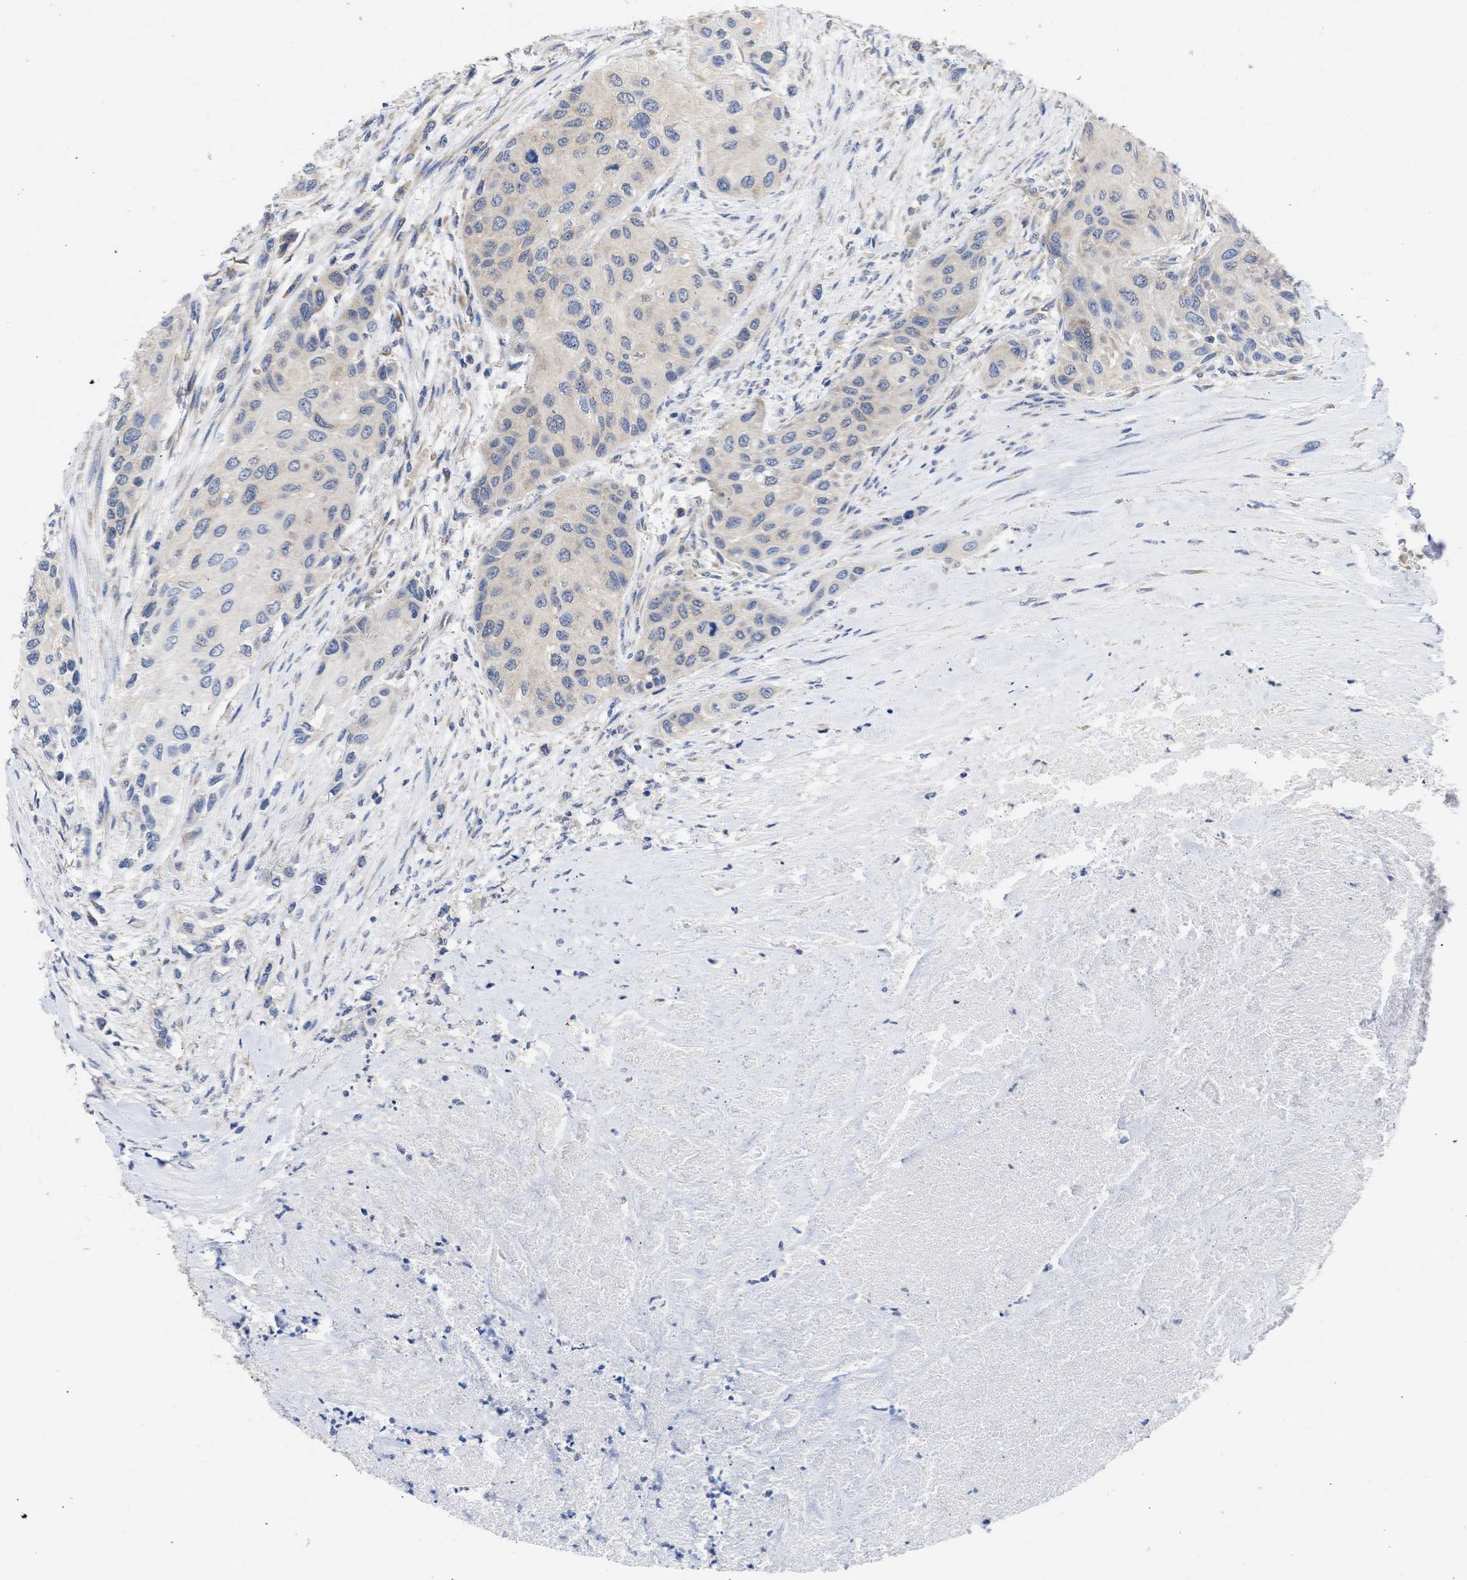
{"staining": {"intensity": "negative", "quantity": "none", "location": "none"}, "tissue": "urothelial cancer", "cell_type": "Tumor cells", "image_type": "cancer", "snomed": [{"axis": "morphology", "description": "Urothelial carcinoma, High grade"}, {"axis": "topography", "description": "Urinary bladder"}], "caption": "High-grade urothelial carcinoma was stained to show a protein in brown. There is no significant staining in tumor cells. Nuclei are stained in blue.", "gene": "MAP2K3", "patient": {"sex": "female", "age": 56}}